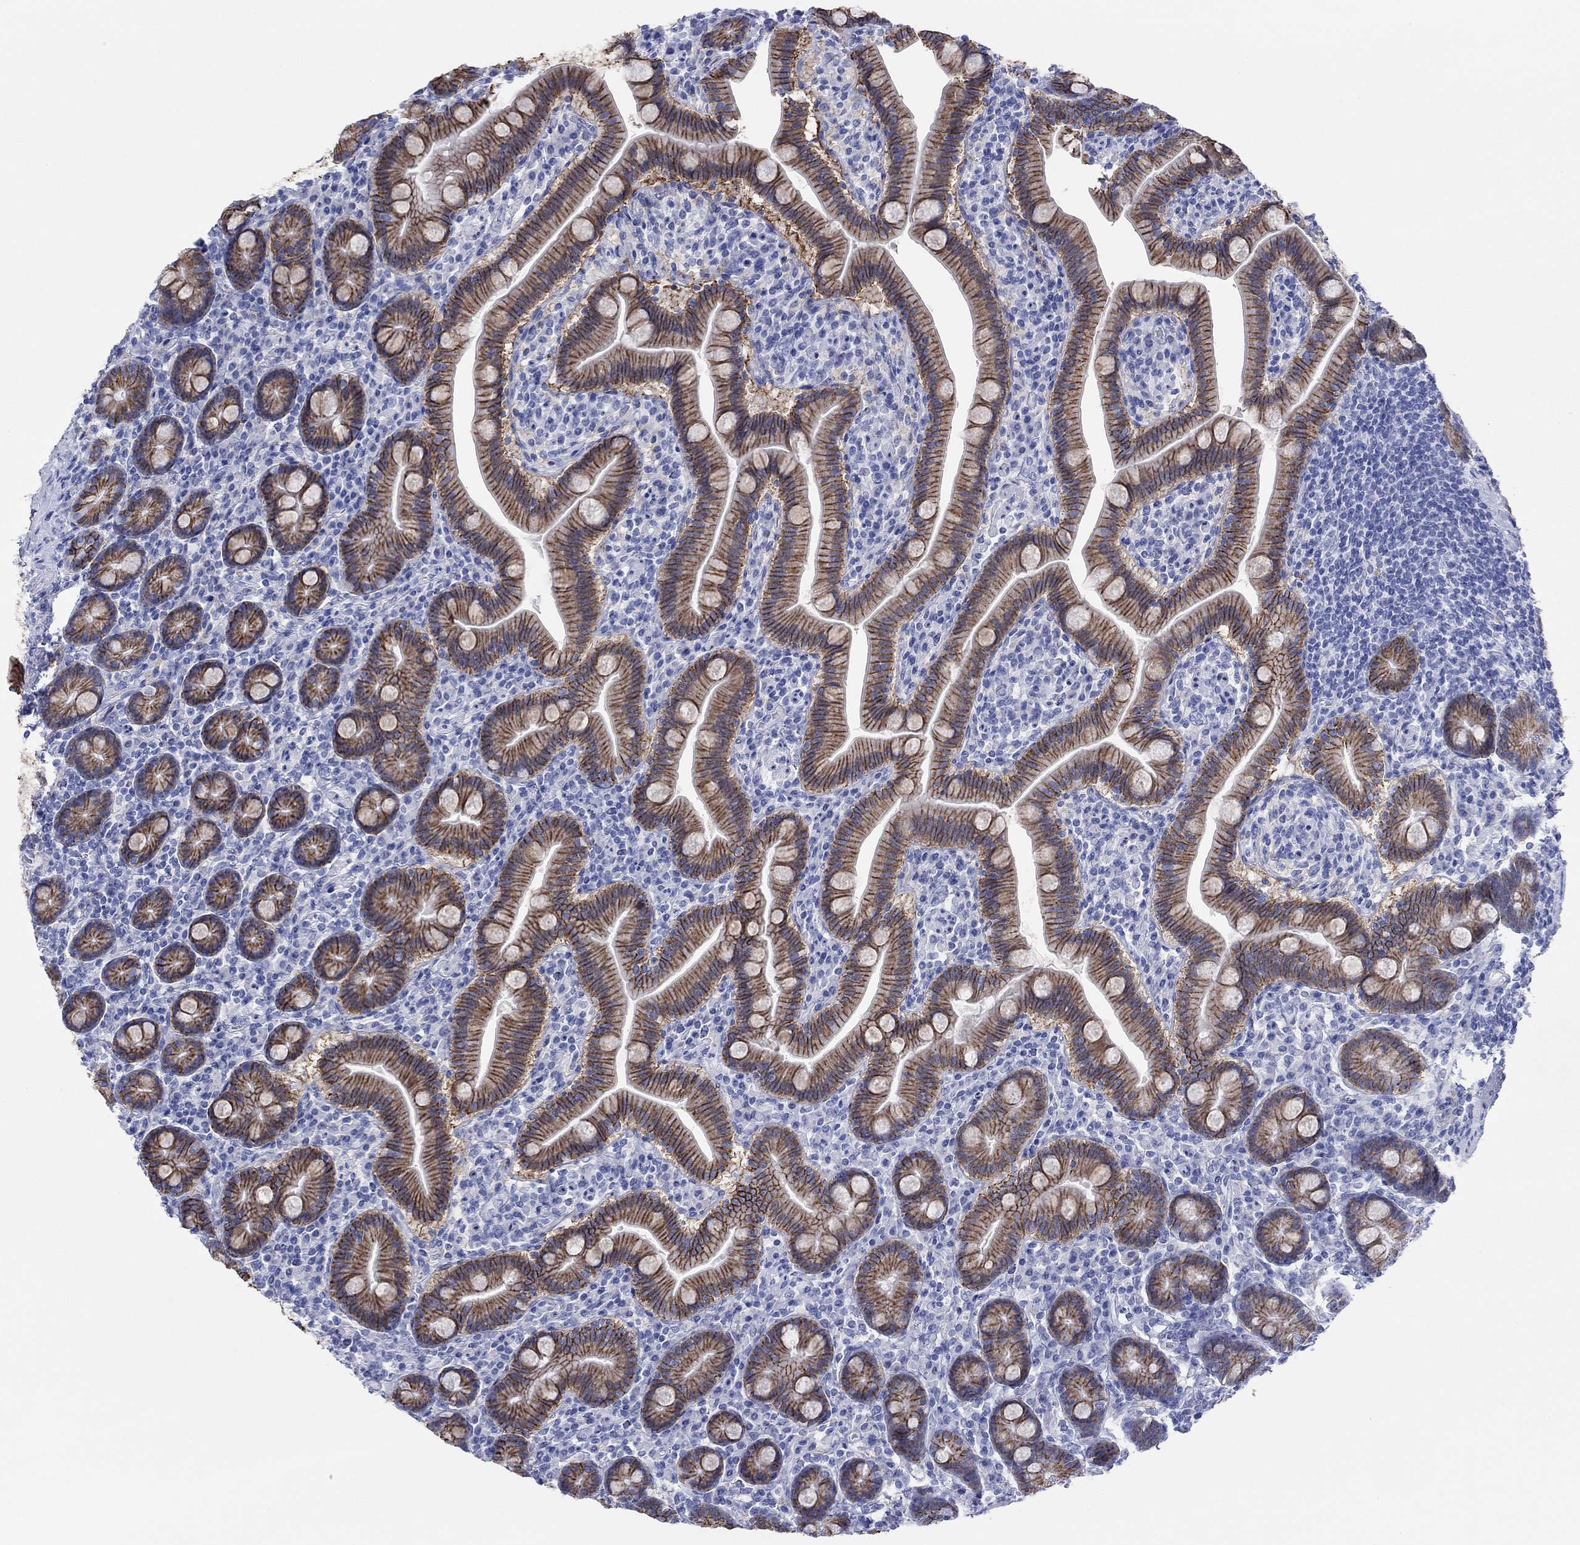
{"staining": {"intensity": "strong", "quantity": ">75%", "location": "cytoplasmic/membranous"}, "tissue": "small intestine", "cell_type": "Glandular cells", "image_type": "normal", "snomed": [{"axis": "morphology", "description": "Normal tissue, NOS"}, {"axis": "topography", "description": "Small intestine"}], "caption": "The micrograph shows a brown stain indicating the presence of a protein in the cytoplasmic/membranous of glandular cells in small intestine.", "gene": "ATP1B1", "patient": {"sex": "male", "age": 66}}